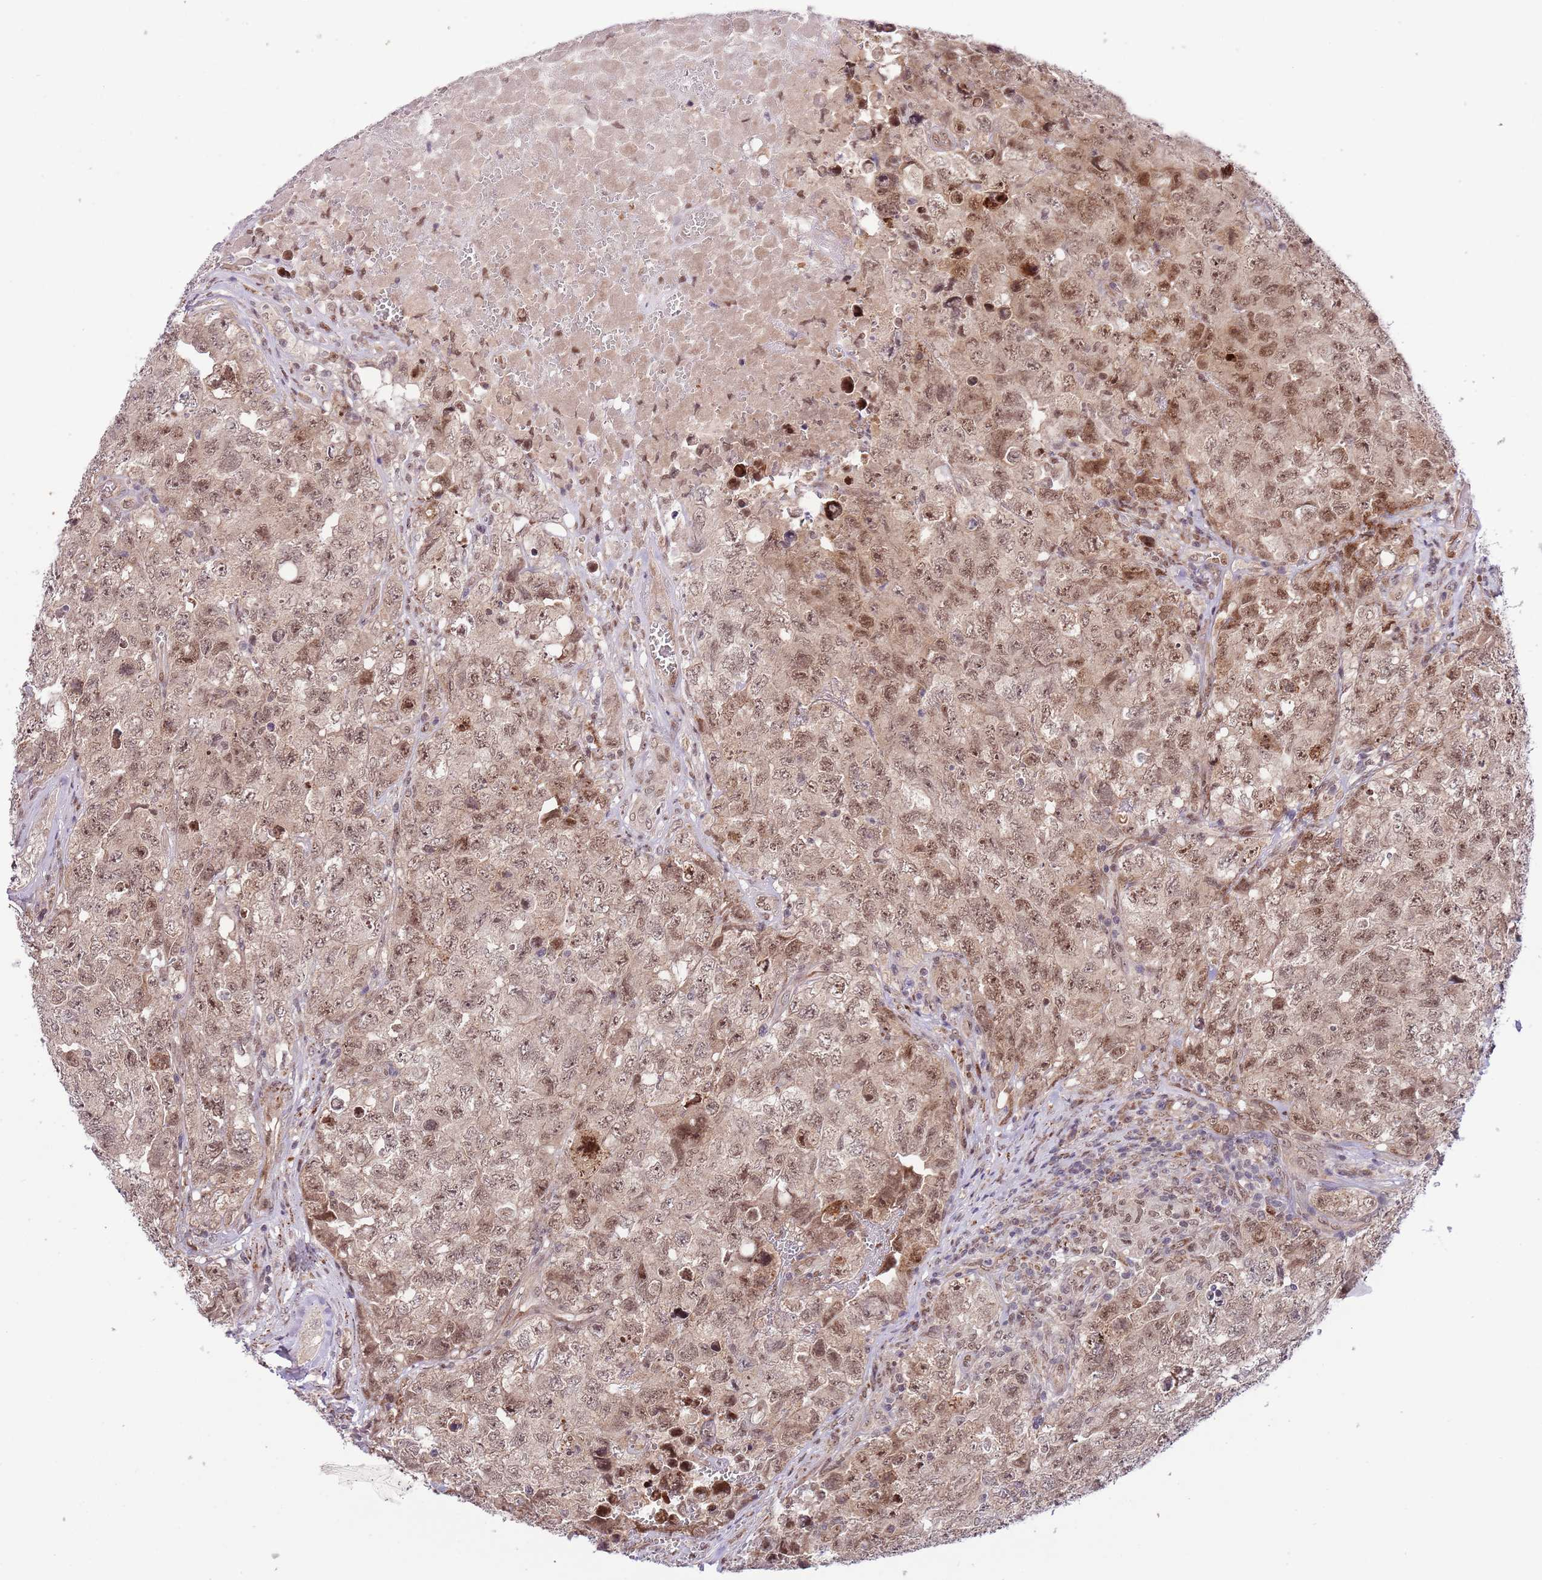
{"staining": {"intensity": "moderate", "quantity": ">75%", "location": "nuclear"}, "tissue": "testis cancer", "cell_type": "Tumor cells", "image_type": "cancer", "snomed": [{"axis": "morphology", "description": "Carcinoma, Embryonal, NOS"}, {"axis": "topography", "description": "Testis"}], "caption": "DAB (3,3'-diaminobenzidine) immunohistochemical staining of human embryonal carcinoma (testis) exhibits moderate nuclear protein expression in about >75% of tumor cells. The staining is performed using DAB brown chromogen to label protein expression. The nuclei are counter-stained blue using hematoxylin.", "gene": "CHD1", "patient": {"sex": "male", "age": 31}}